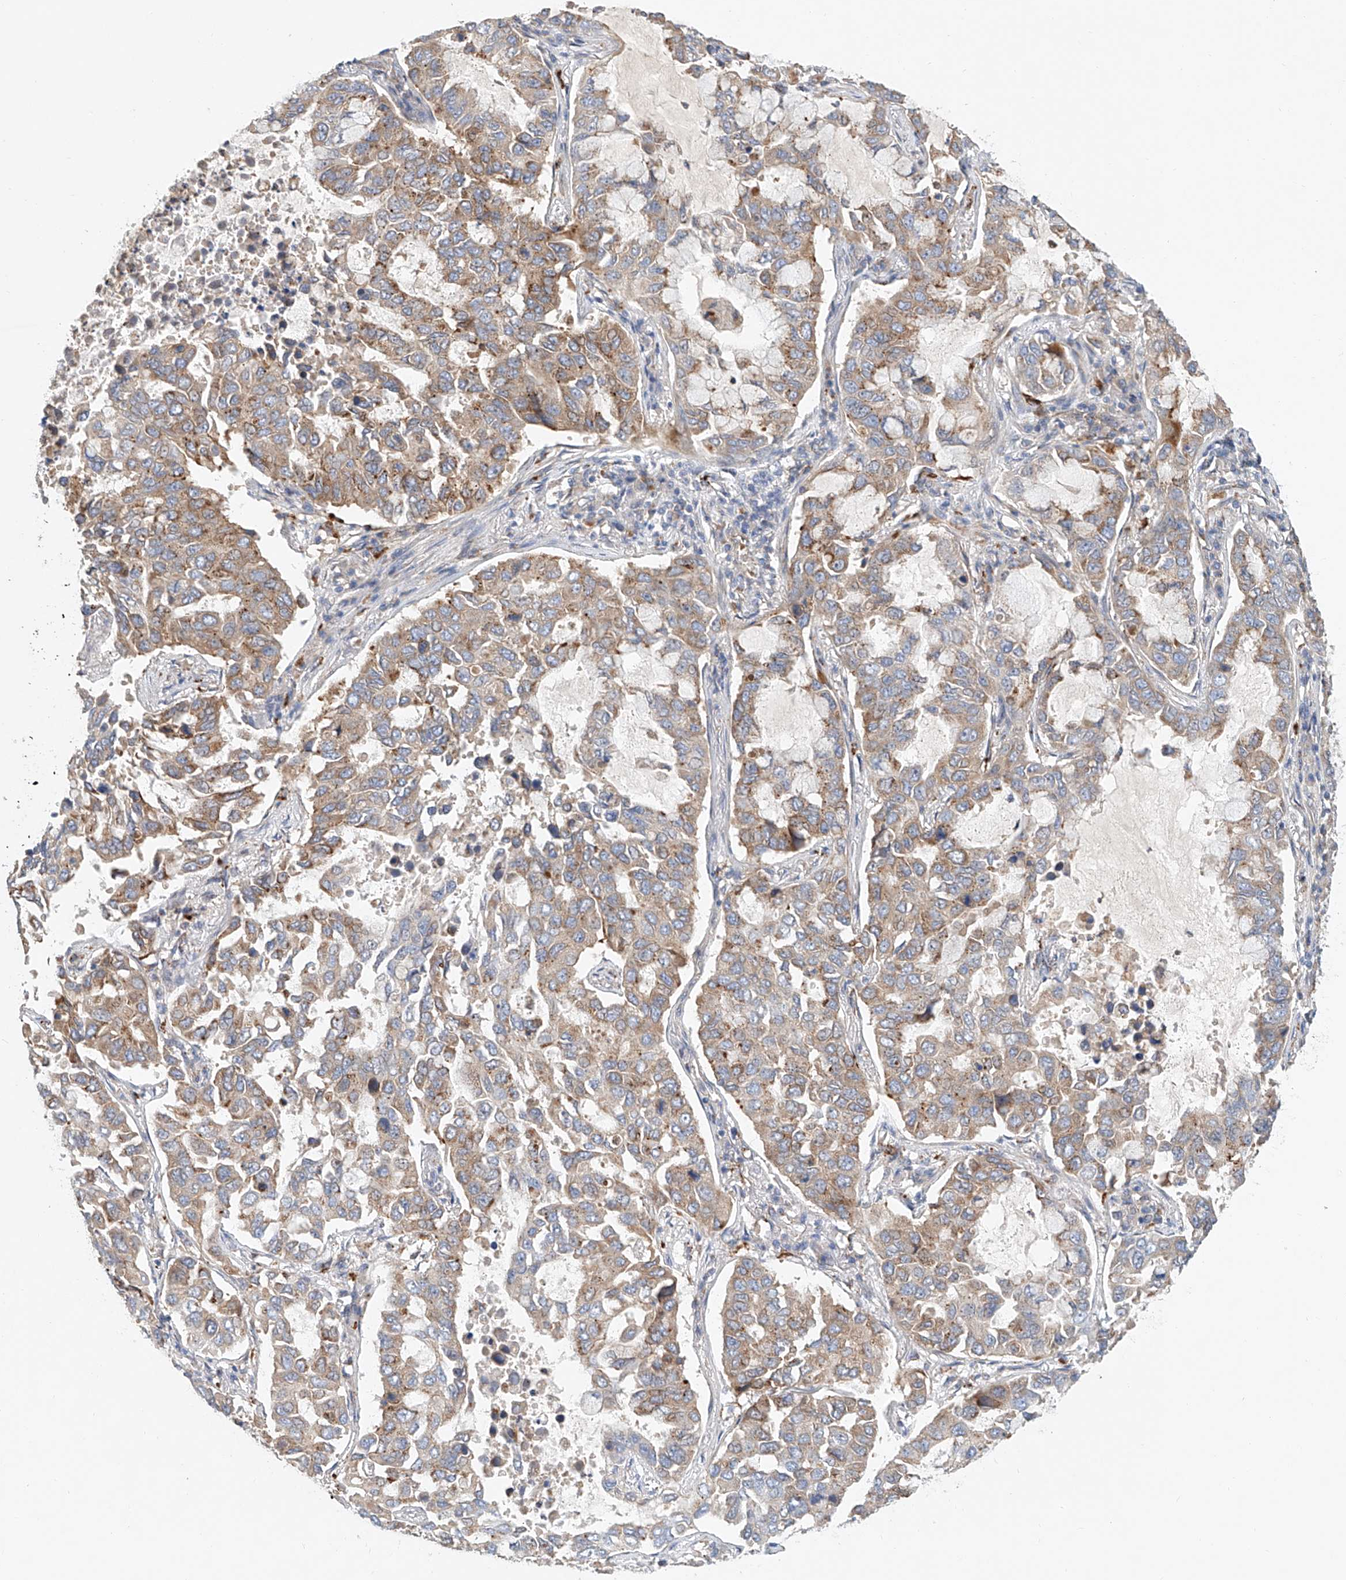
{"staining": {"intensity": "weak", "quantity": ">75%", "location": "cytoplasmic/membranous"}, "tissue": "lung cancer", "cell_type": "Tumor cells", "image_type": "cancer", "snomed": [{"axis": "morphology", "description": "Adenocarcinoma, NOS"}, {"axis": "topography", "description": "Lung"}], "caption": "Protein staining shows weak cytoplasmic/membranous positivity in approximately >75% of tumor cells in adenocarcinoma (lung).", "gene": "HGSNAT", "patient": {"sex": "male", "age": 64}}